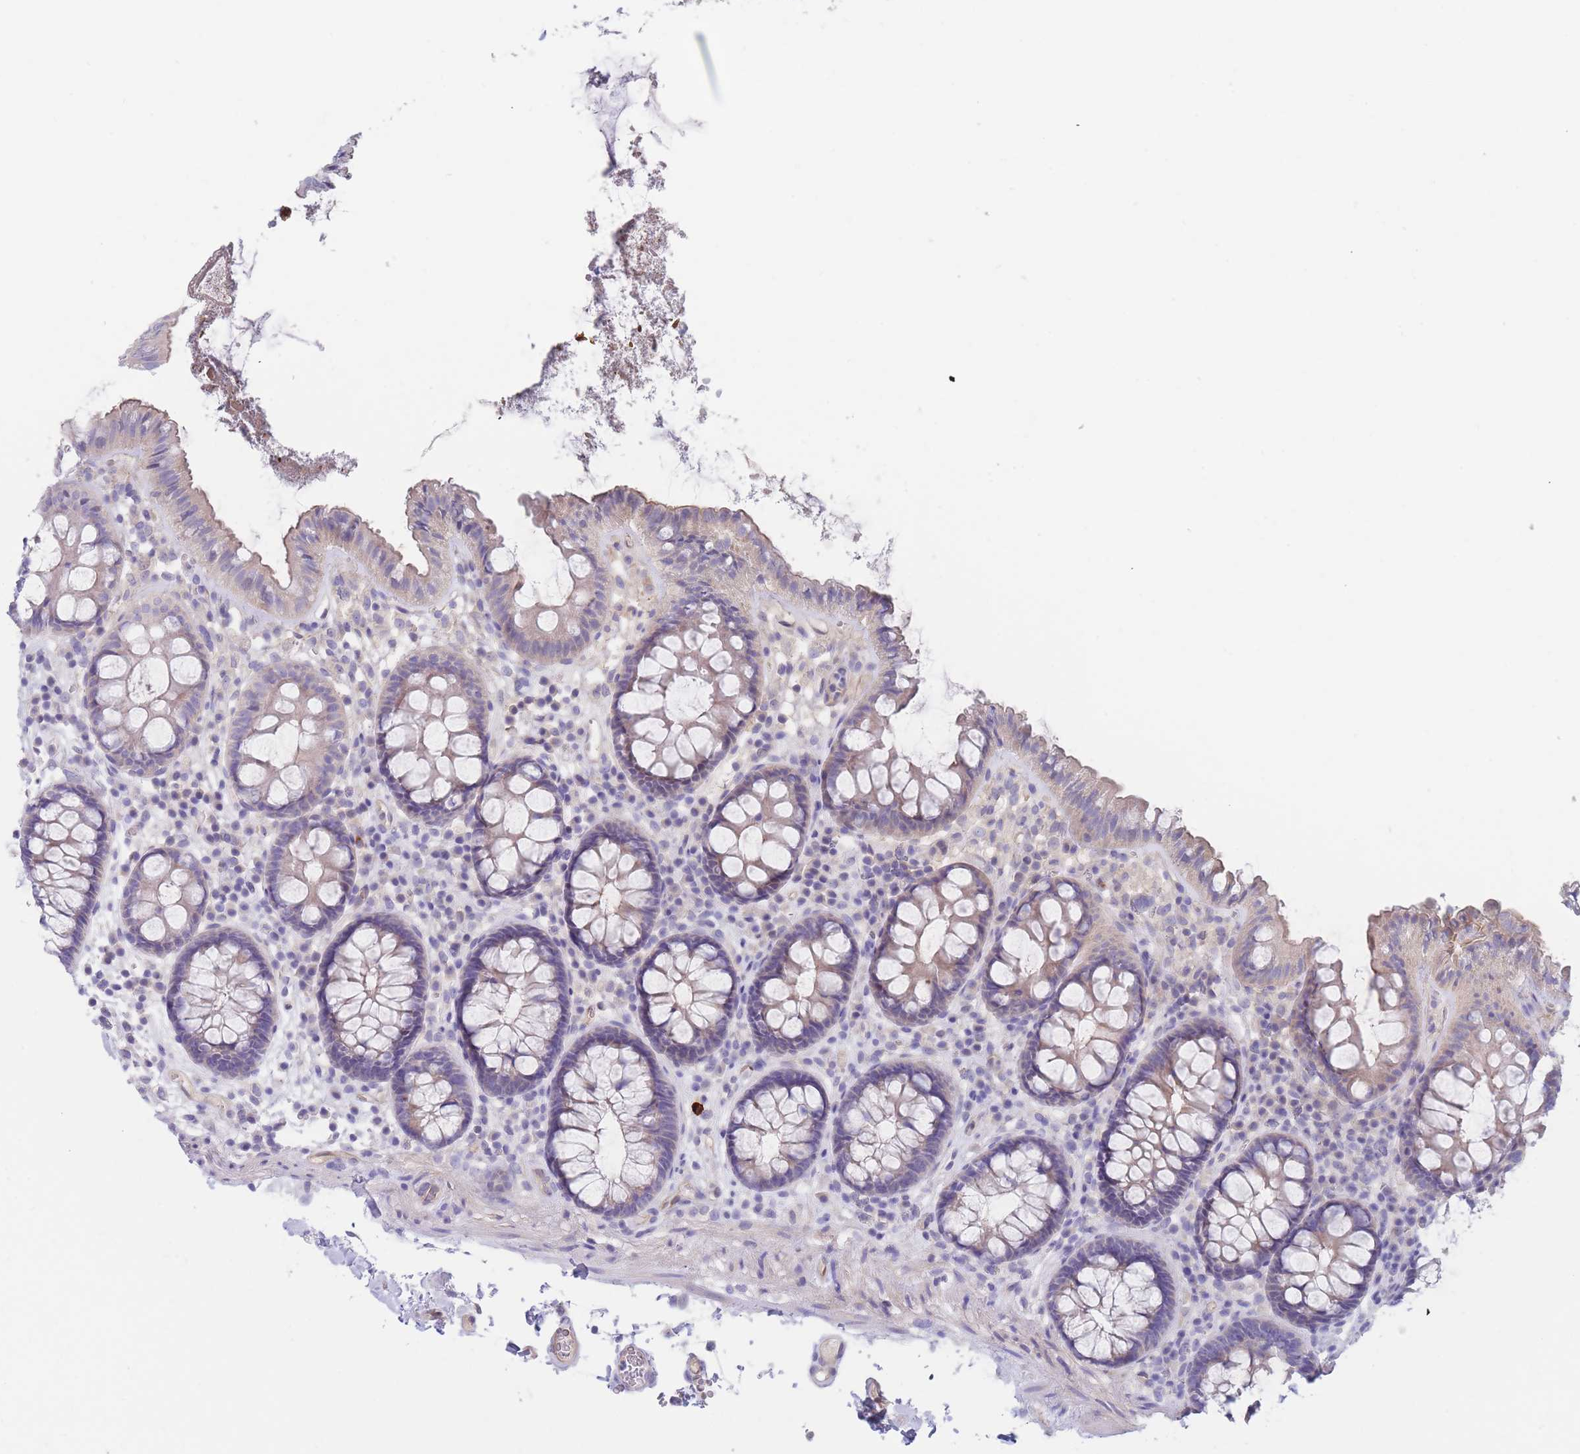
{"staining": {"intensity": "weak", "quantity": ">75%", "location": "cytoplasmic/membranous"}, "tissue": "colon", "cell_type": "Endothelial cells", "image_type": "normal", "snomed": [{"axis": "morphology", "description": "Normal tissue, NOS"}, {"axis": "topography", "description": "Colon"}], "caption": "Immunohistochemical staining of normal colon shows >75% levels of weak cytoplasmic/membranous protein expression in about >75% of endothelial cells.", "gene": "ZNF281", "patient": {"sex": "male", "age": 84}}